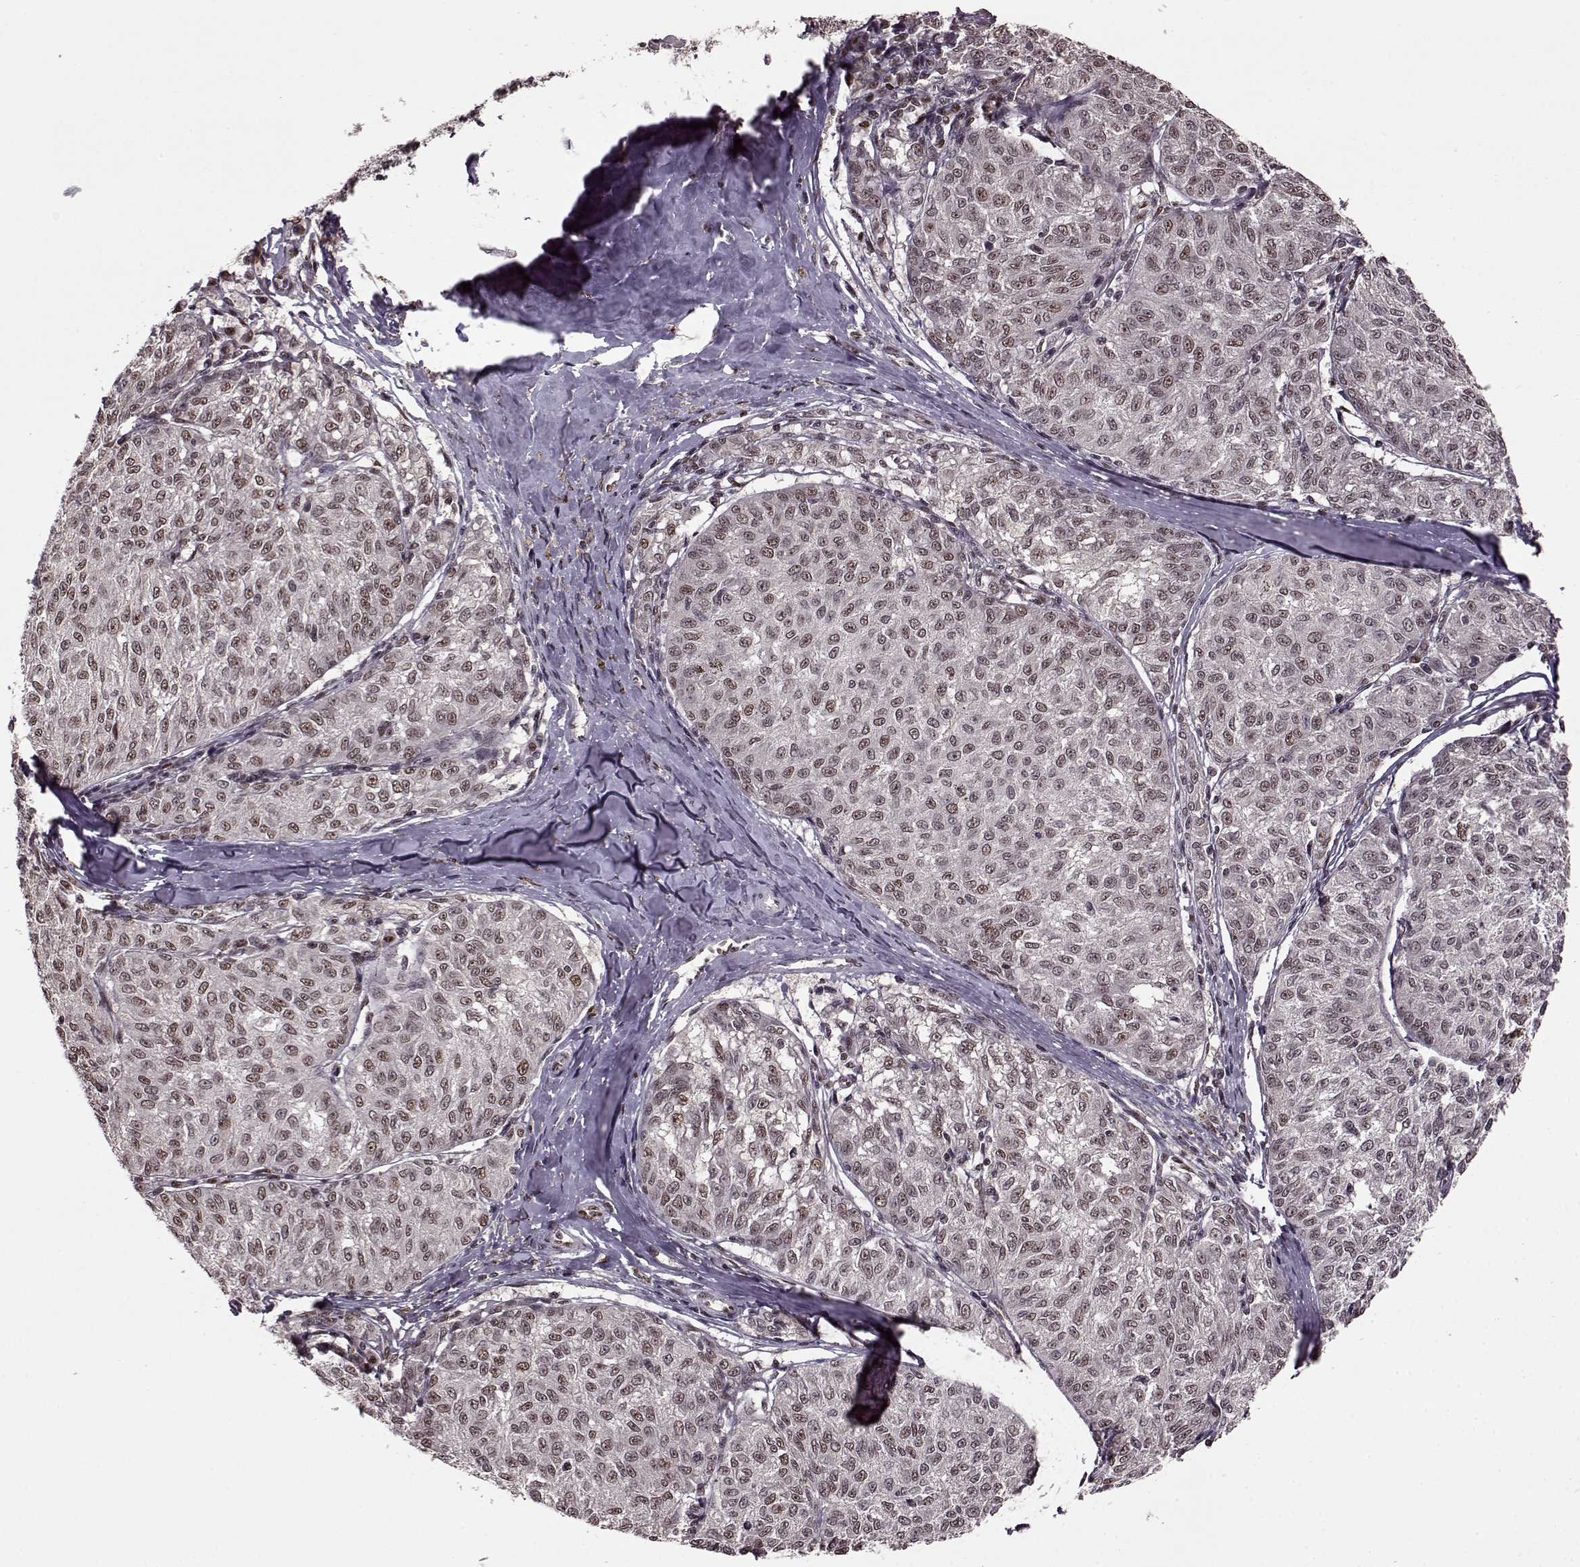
{"staining": {"intensity": "weak", "quantity": ">75%", "location": "nuclear"}, "tissue": "melanoma", "cell_type": "Tumor cells", "image_type": "cancer", "snomed": [{"axis": "morphology", "description": "Malignant melanoma, NOS"}, {"axis": "topography", "description": "Skin"}], "caption": "IHC photomicrograph of neoplastic tissue: human malignant melanoma stained using immunohistochemistry (IHC) reveals low levels of weak protein expression localized specifically in the nuclear of tumor cells, appearing as a nuclear brown color.", "gene": "FTO", "patient": {"sex": "female", "age": 72}}